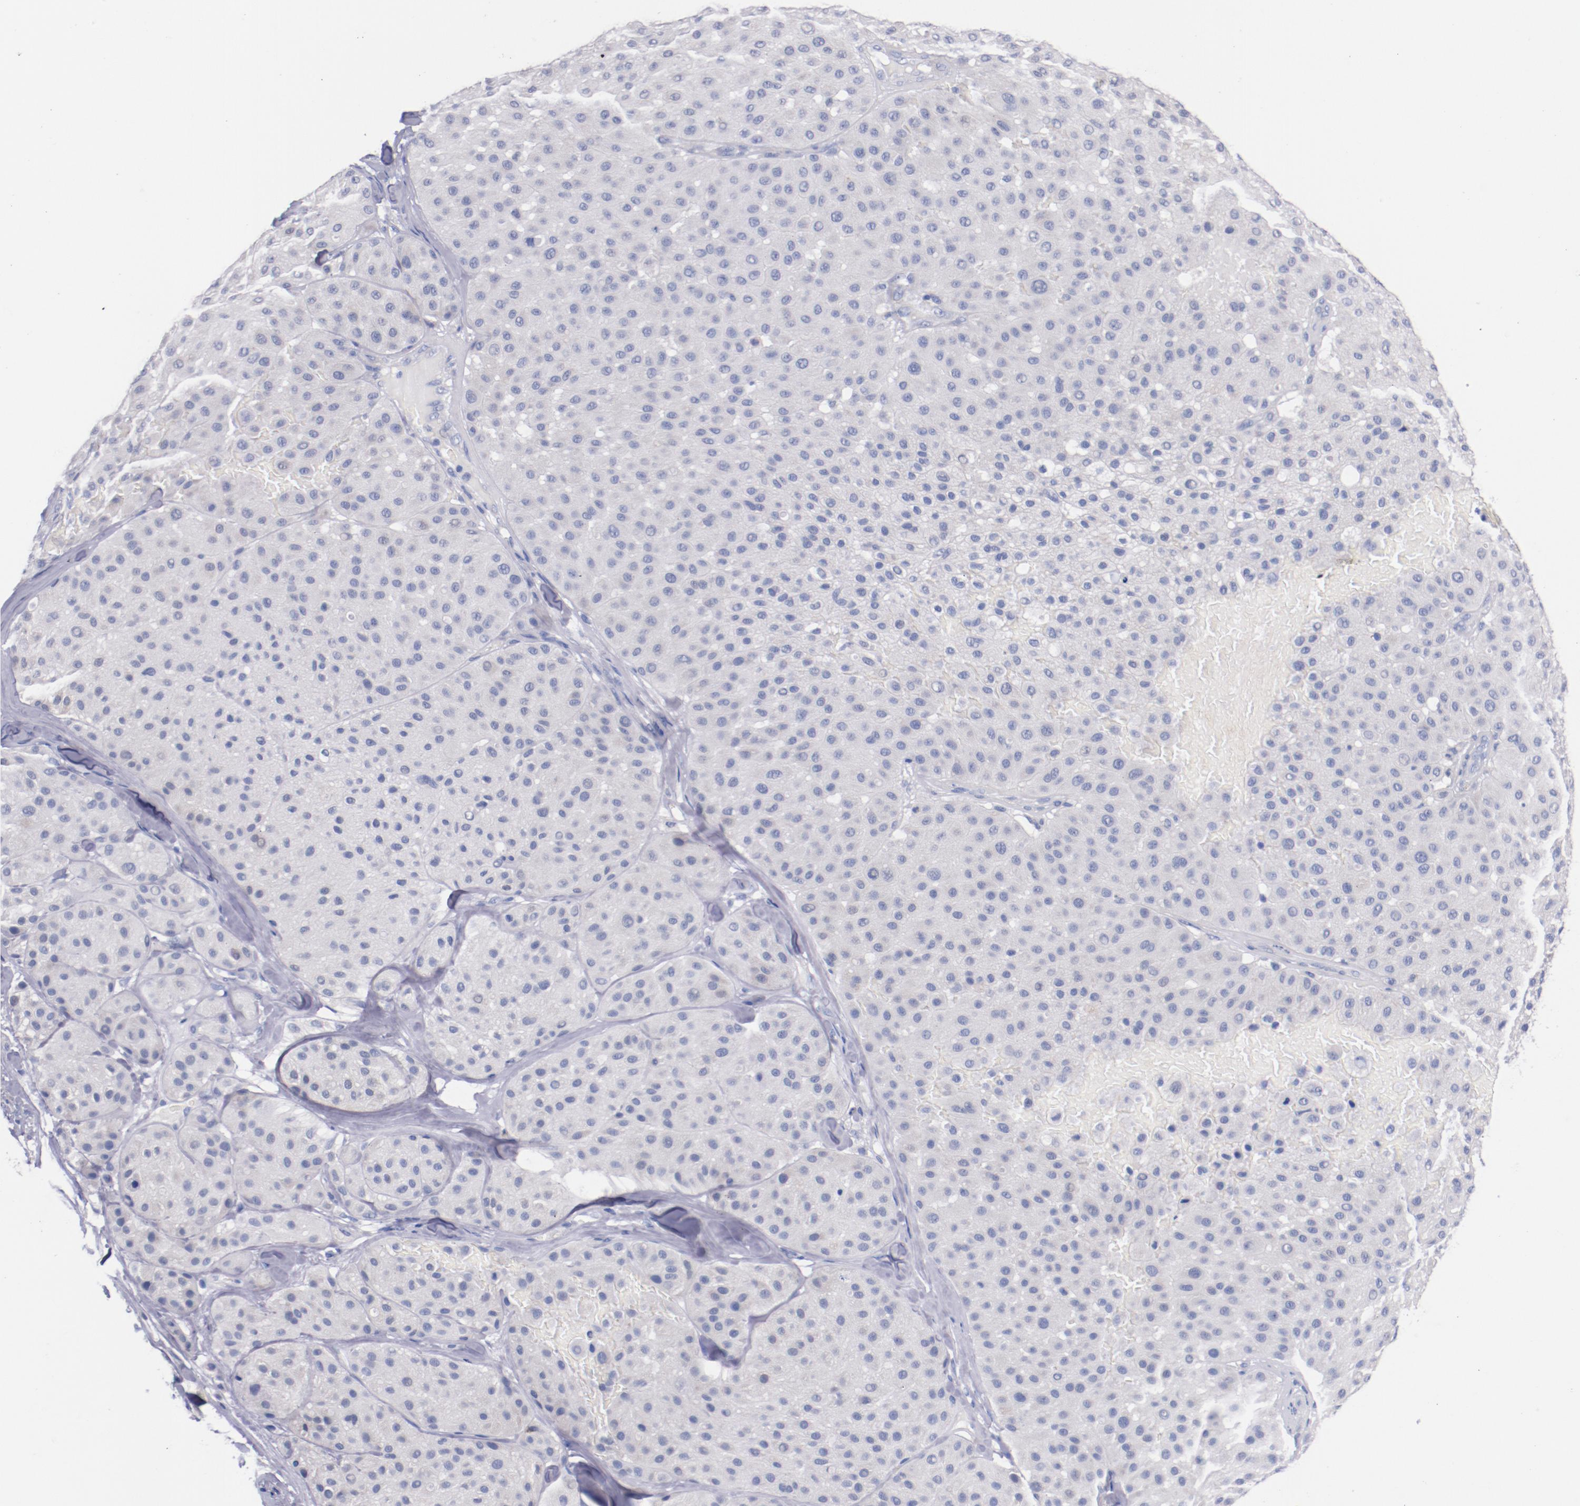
{"staining": {"intensity": "negative", "quantity": "none", "location": "none"}, "tissue": "melanoma", "cell_type": "Tumor cells", "image_type": "cancer", "snomed": [{"axis": "morphology", "description": "Normal tissue, NOS"}, {"axis": "morphology", "description": "Malignant melanoma, Metastatic site"}, {"axis": "topography", "description": "Skin"}], "caption": "Immunohistochemistry of human malignant melanoma (metastatic site) displays no staining in tumor cells.", "gene": "CNTNAP2", "patient": {"sex": "male", "age": 41}}